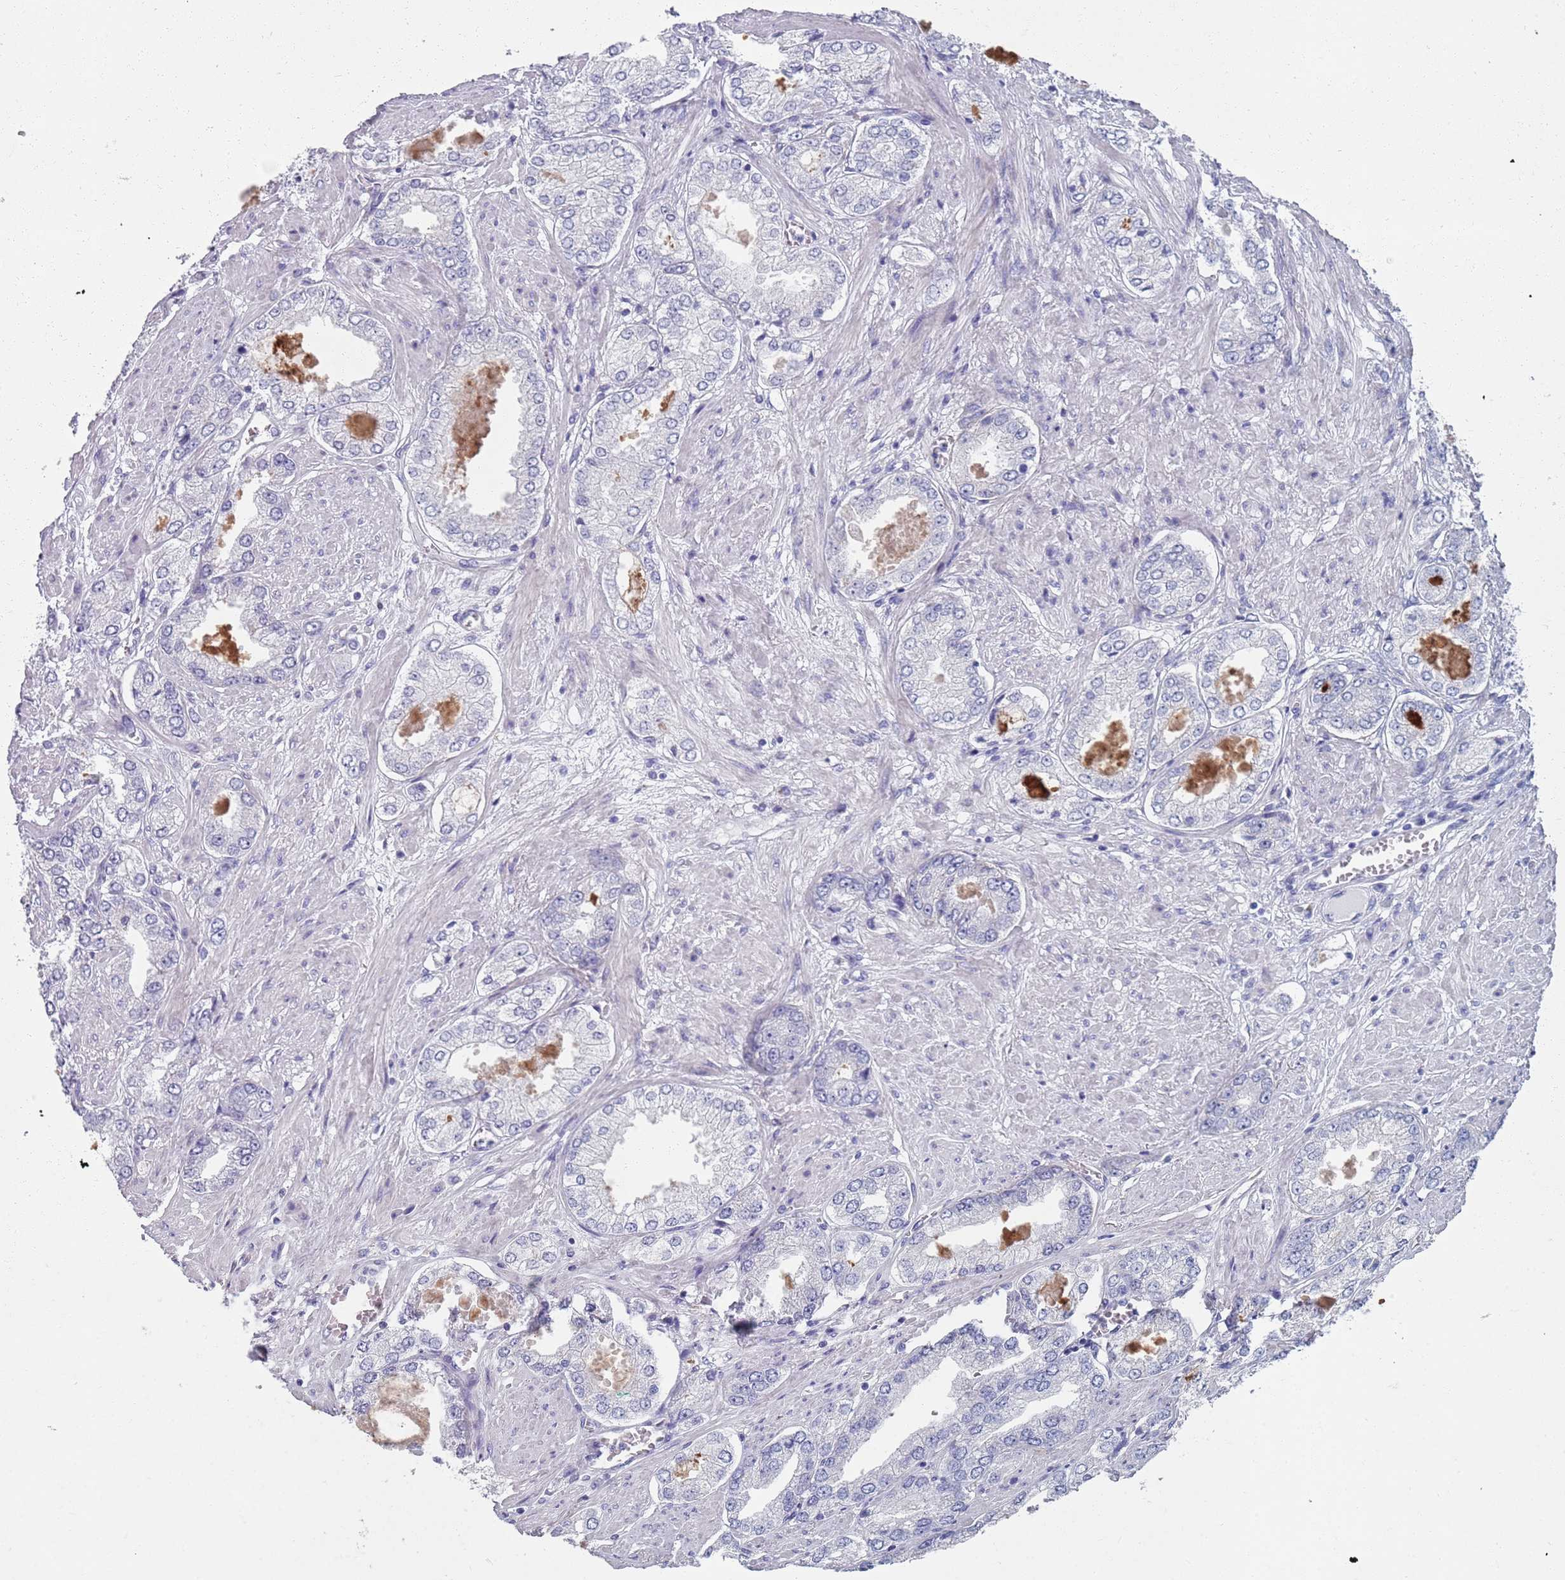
{"staining": {"intensity": "negative", "quantity": "none", "location": "none"}, "tissue": "prostate cancer", "cell_type": "Tumor cells", "image_type": "cancer", "snomed": [{"axis": "morphology", "description": "Adenocarcinoma, High grade"}, {"axis": "topography", "description": "Prostate"}], "caption": "This image is of prostate cancer stained with immunohistochemistry (IHC) to label a protein in brown with the nuclei are counter-stained blue. There is no expression in tumor cells. (DAB immunohistochemistry with hematoxylin counter stain).", "gene": "PLOD1", "patient": {"sex": "male", "age": 68}}